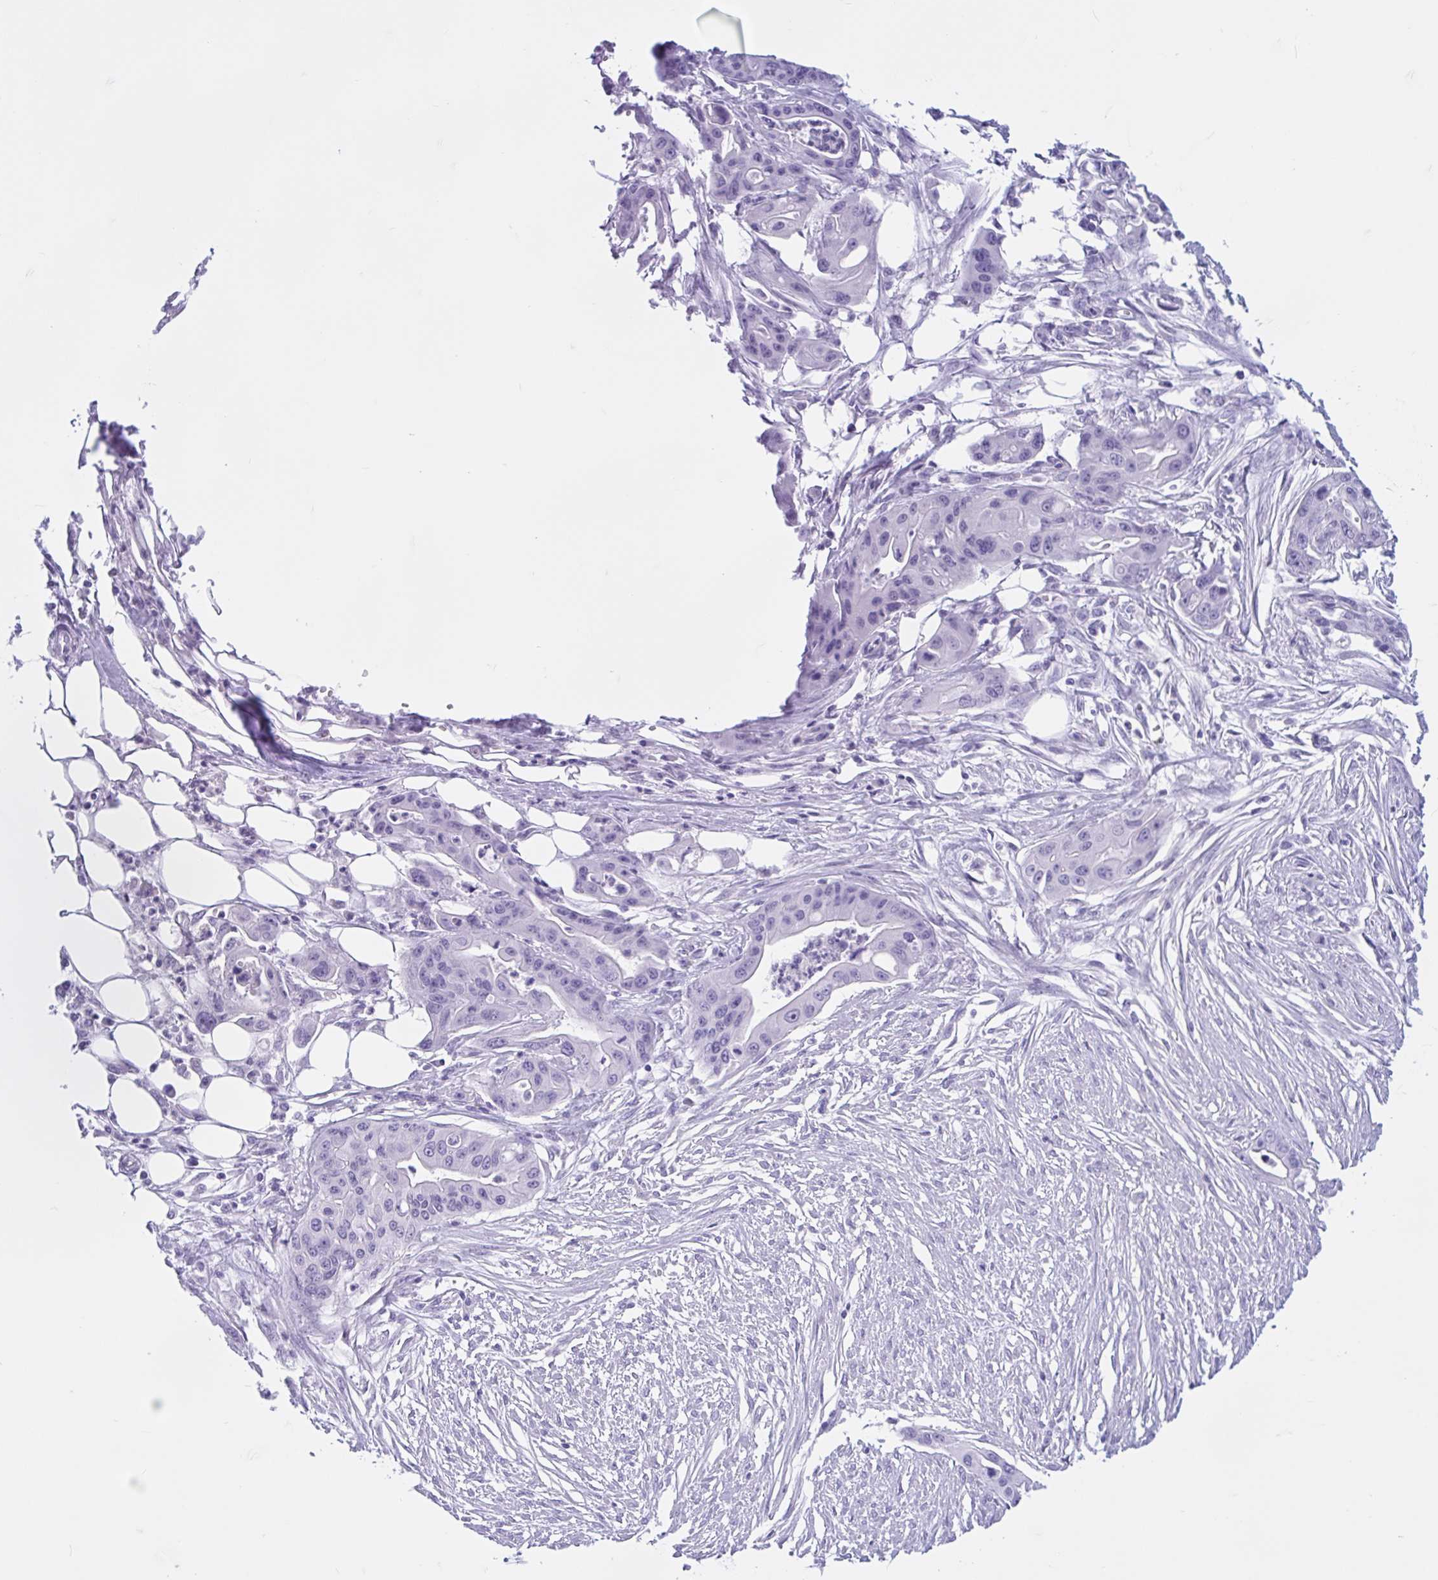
{"staining": {"intensity": "negative", "quantity": "none", "location": "none"}, "tissue": "ovarian cancer", "cell_type": "Tumor cells", "image_type": "cancer", "snomed": [{"axis": "morphology", "description": "Cystadenocarcinoma, mucinous, NOS"}, {"axis": "topography", "description": "Ovary"}], "caption": "Immunohistochemistry (IHC) of ovarian cancer (mucinous cystadenocarcinoma) exhibits no expression in tumor cells.", "gene": "ZNF319", "patient": {"sex": "female", "age": 70}}